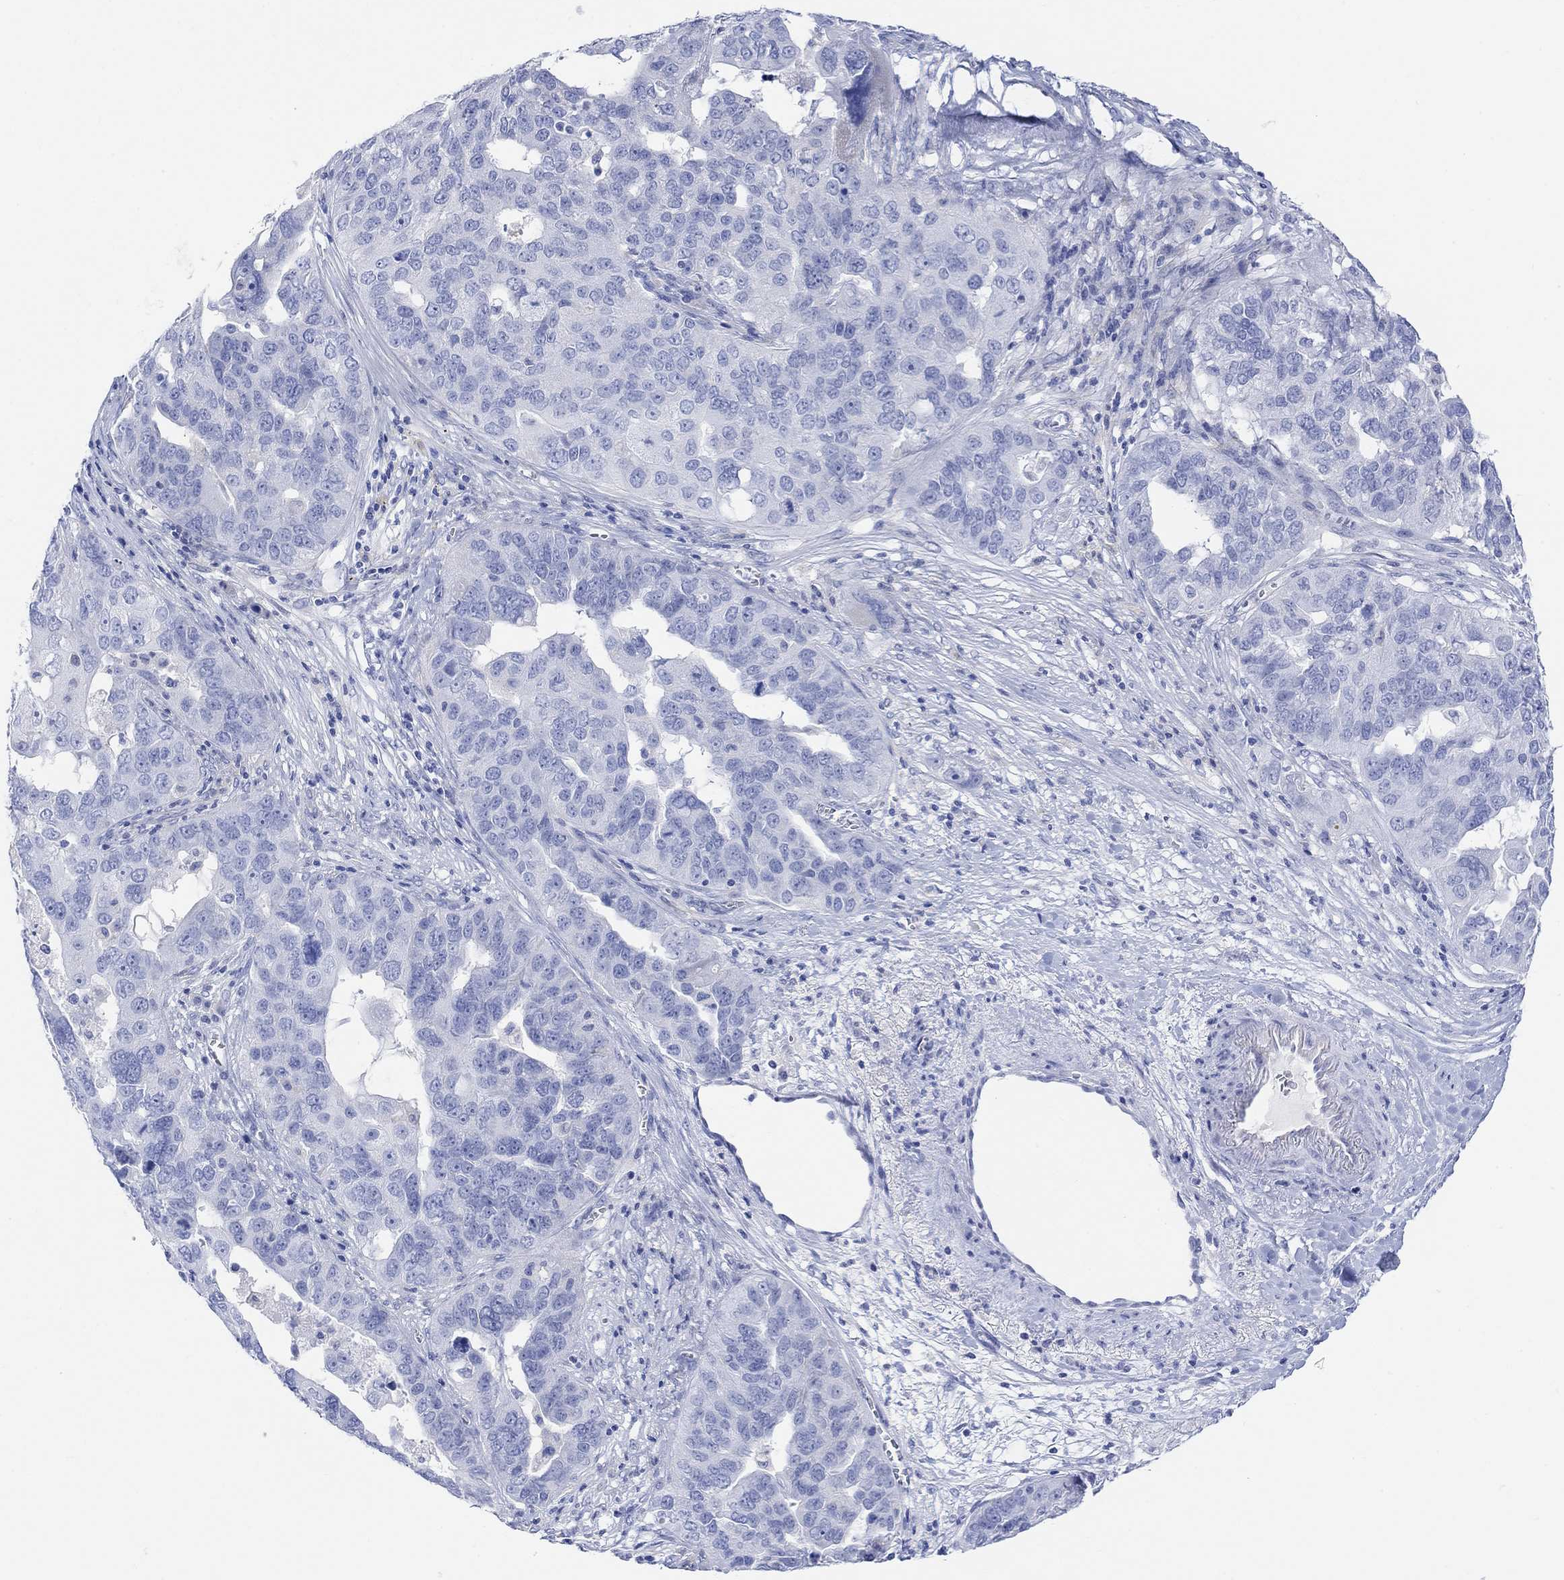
{"staining": {"intensity": "negative", "quantity": "none", "location": "none"}, "tissue": "ovarian cancer", "cell_type": "Tumor cells", "image_type": "cancer", "snomed": [{"axis": "morphology", "description": "Carcinoma, endometroid"}, {"axis": "topography", "description": "Soft tissue"}, {"axis": "topography", "description": "Ovary"}], "caption": "Ovarian cancer (endometroid carcinoma) was stained to show a protein in brown. There is no significant staining in tumor cells.", "gene": "GNG13", "patient": {"sex": "female", "age": 52}}